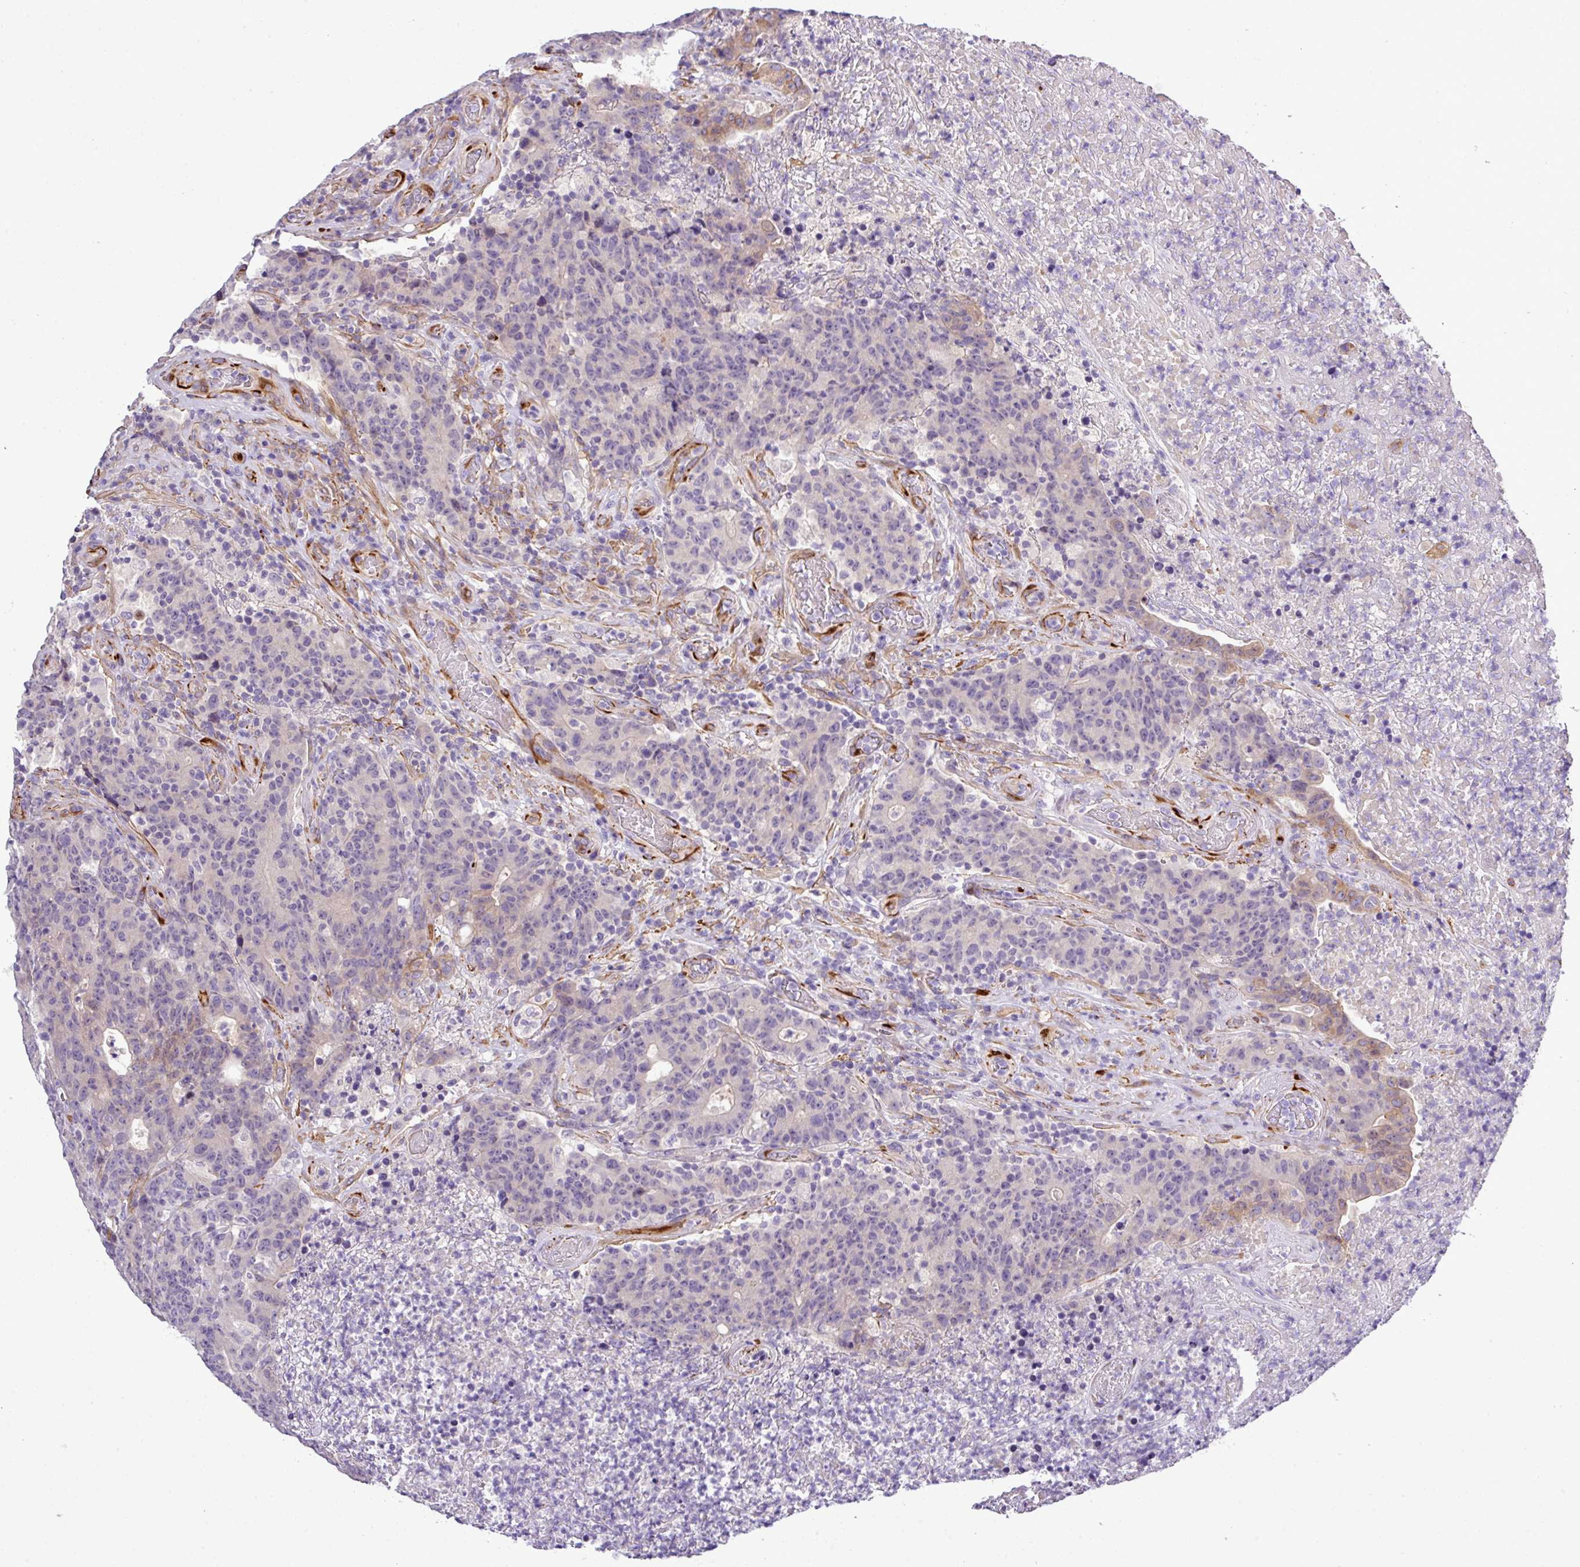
{"staining": {"intensity": "negative", "quantity": "none", "location": "none"}, "tissue": "colorectal cancer", "cell_type": "Tumor cells", "image_type": "cancer", "snomed": [{"axis": "morphology", "description": "Adenocarcinoma, NOS"}, {"axis": "topography", "description": "Colon"}], "caption": "Colorectal cancer (adenocarcinoma) stained for a protein using IHC displays no staining tumor cells.", "gene": "PARD6A", "patient": {"sex": "female", "age": 75}}